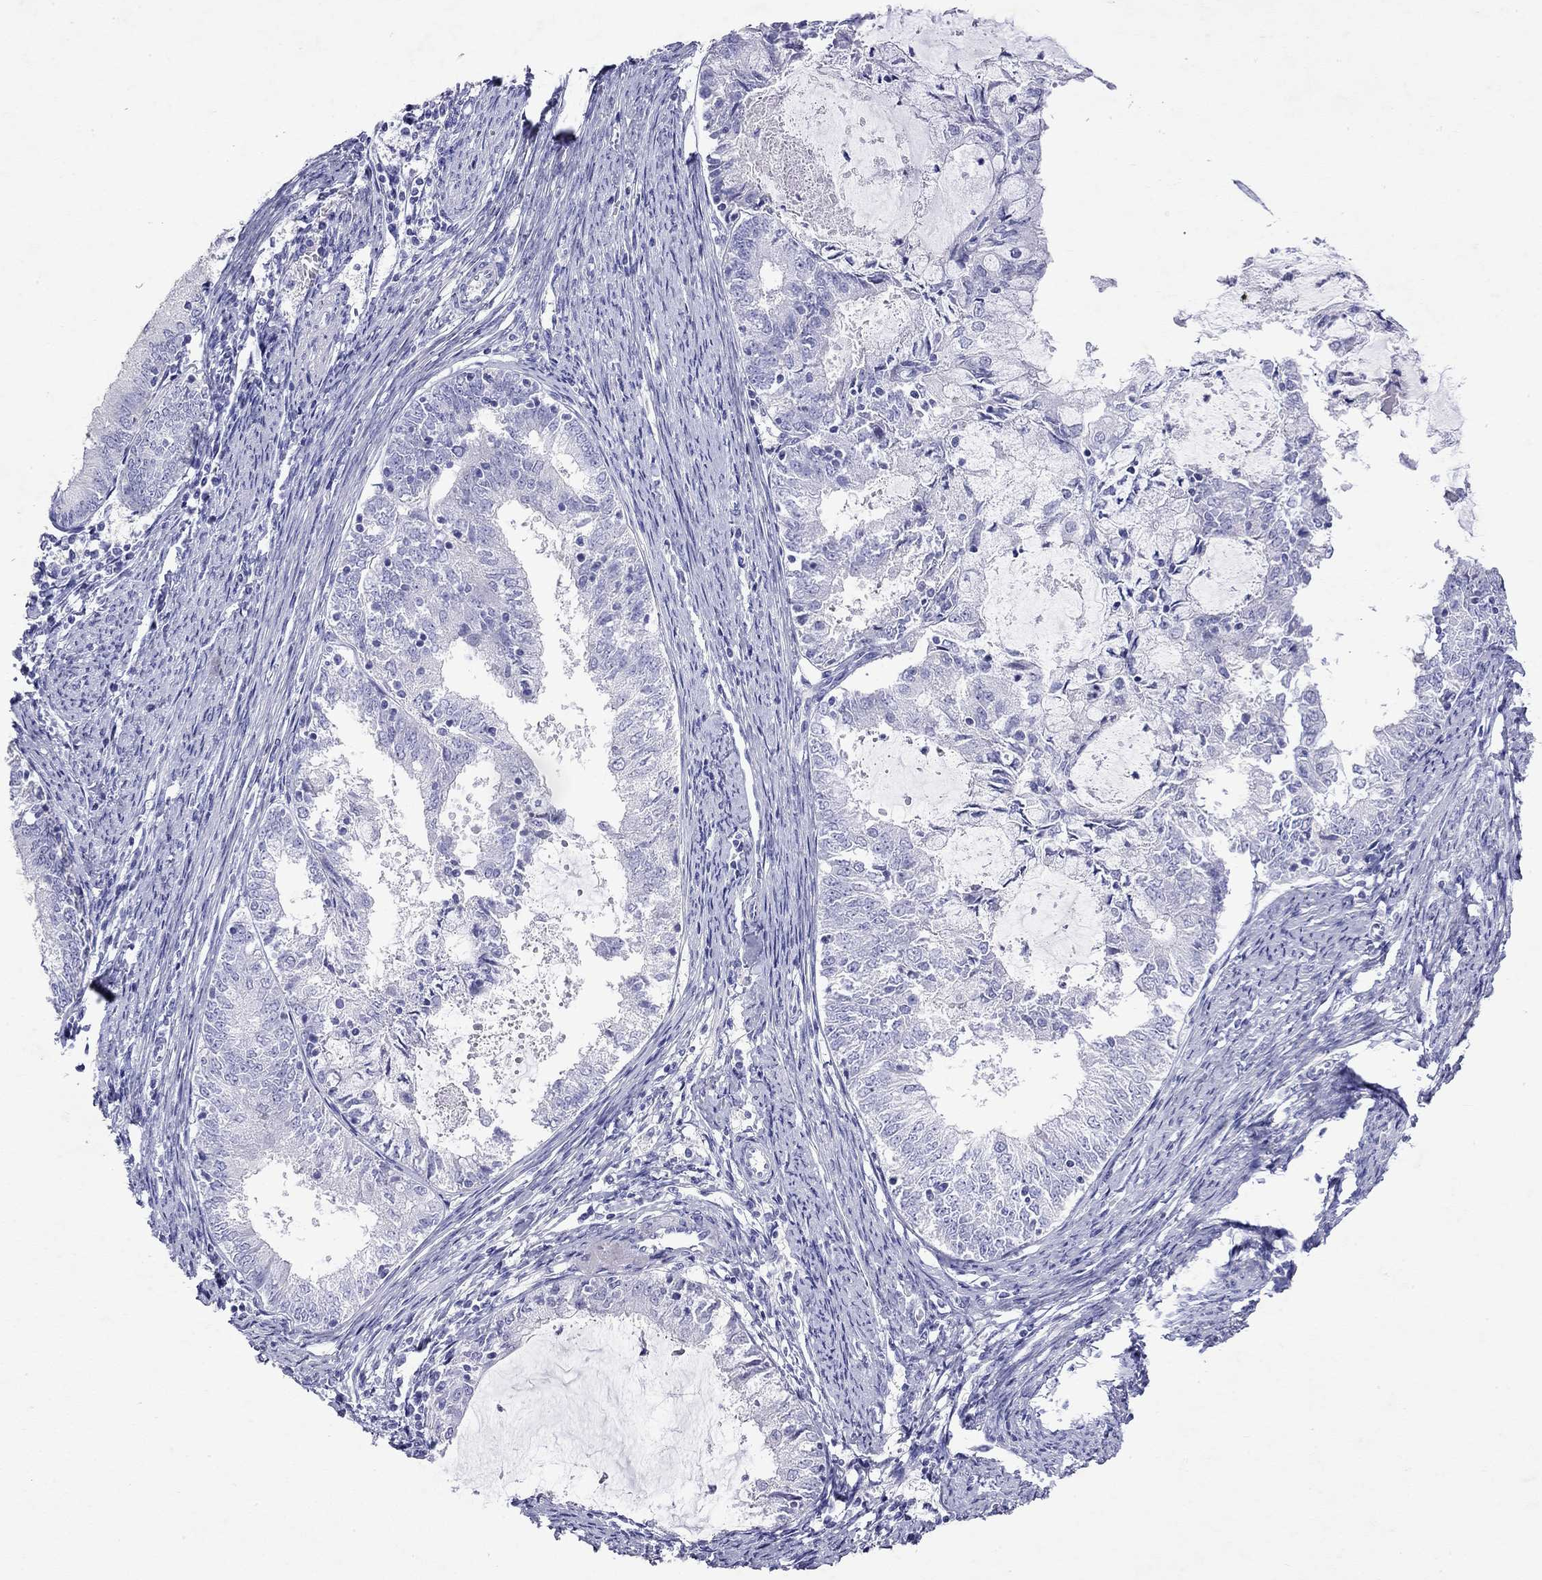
{"staining": {"intensity": "negative", "quantity": "none", "location": "none"}, "tissue": "endometrial cancer", "cell_type": "Tumor cells", "image_type": "cancer", "snomed": [{"axis": "morphology", "description": "Adenocarcinoma, NOS"}, {"axis": "topography", "description": "Endometrium"}], "caption": "DAB immunohistochemical staining of endometrial adenocarcinoma displays no significant staining in tumor cells.", "gene": "GNAT3", "patient": {"sex": "female", "age": 57}}